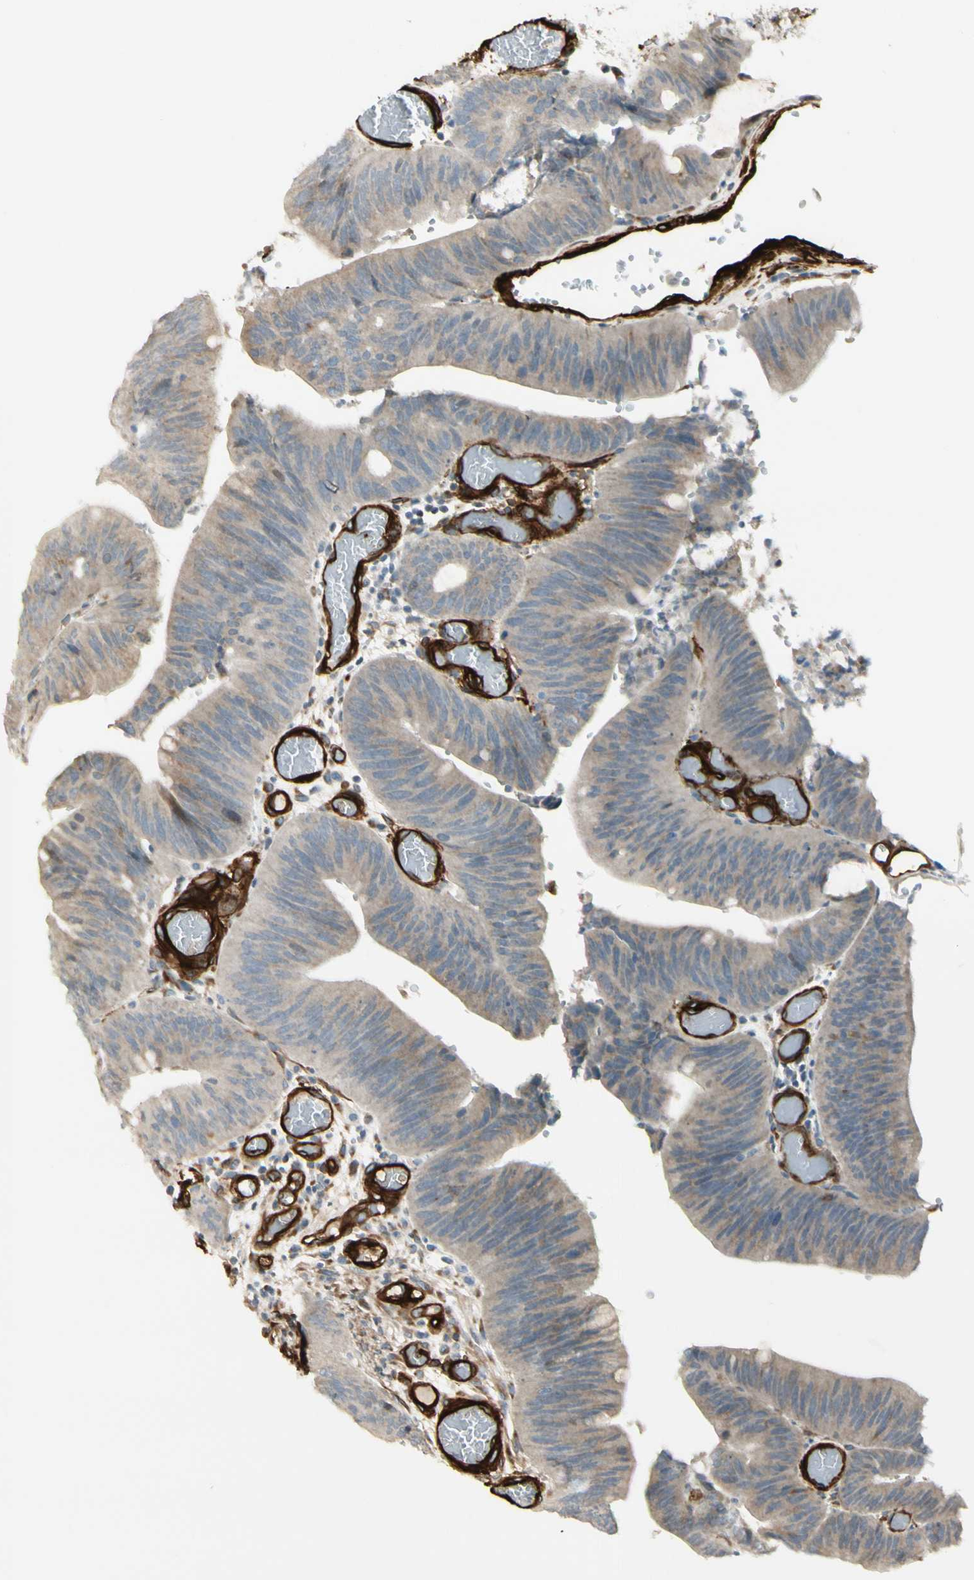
{"staining": {"intensity": "weak", "quantity": "25%-75%", "location": "cytoplasmic/membranous"}, "tissue": "colorectal cancer", "cell_type": "Tumor cells", "image_type": "cancer", "snomed": [{"axis": "morphology", "description": "Adenocarcinoma, NOS"}, {"axis": "topography", "description": "Rectum"}], "caption": "A brown stain shows weak cytoplasmic/membranous positivity of a protein in human colorectal cancer (adenocarcinoma) tumor cells.", "gene": "MCAM", "patient": {"sex": "female", "age": 66}}